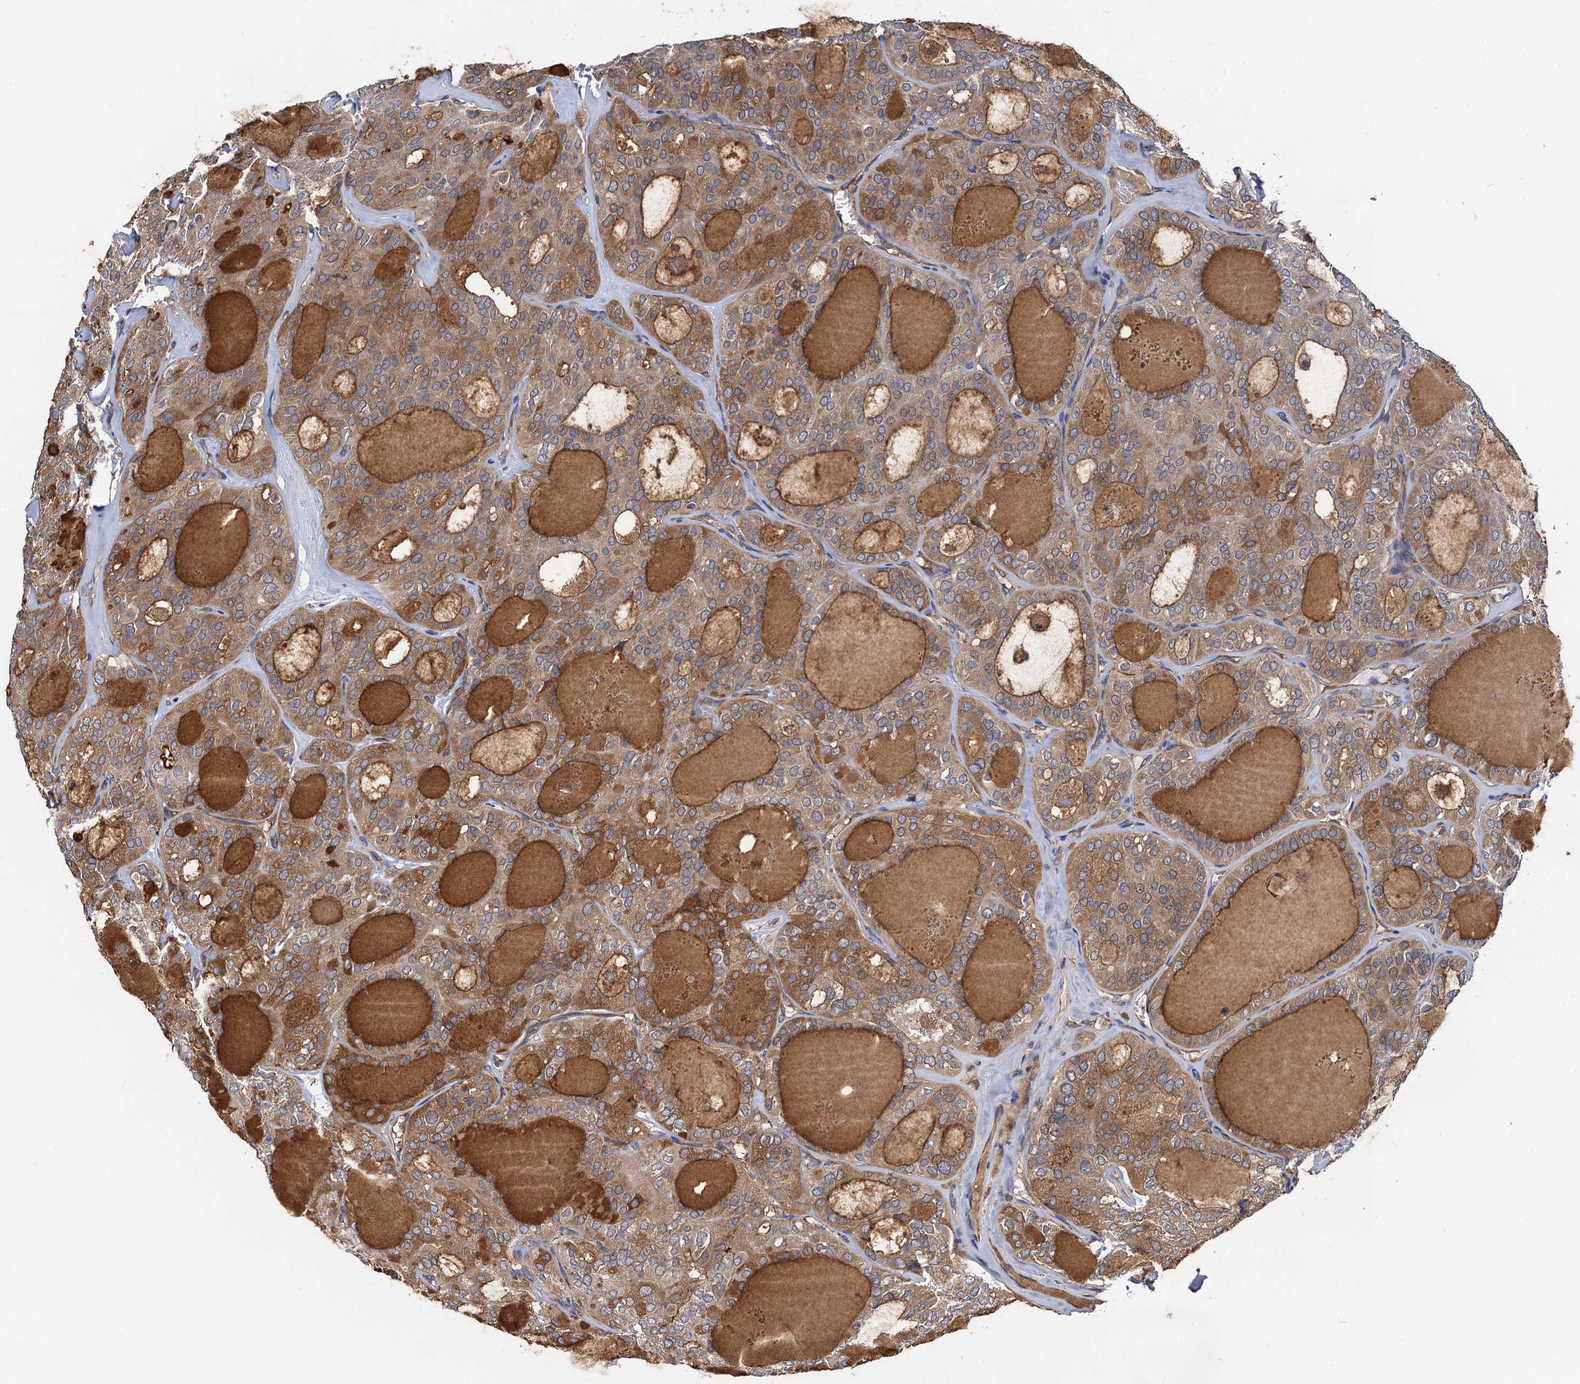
{"staining": {"intensity": "moderate", "quantity": ">75%", "location": "cytoplasmic/membranous"}, "tissue": "thyroid cancer", "cell_type": "Tumor cells", "image_type": "cancer", "snomed": [{"axis": "morphology", "description": "Follicular adenoma carcinoma, NOS"}, {"axis": "topography", "description": "Thyroid gland"}], "caption": "Thyroid follicular adenoma carcinoma stained with a brown dye shows moderate cytoplasmic/membranous positive positivity in about >75% of tumor cells.", "gene": "PGLS", "patient": {"sex": "male", "age": 75}}